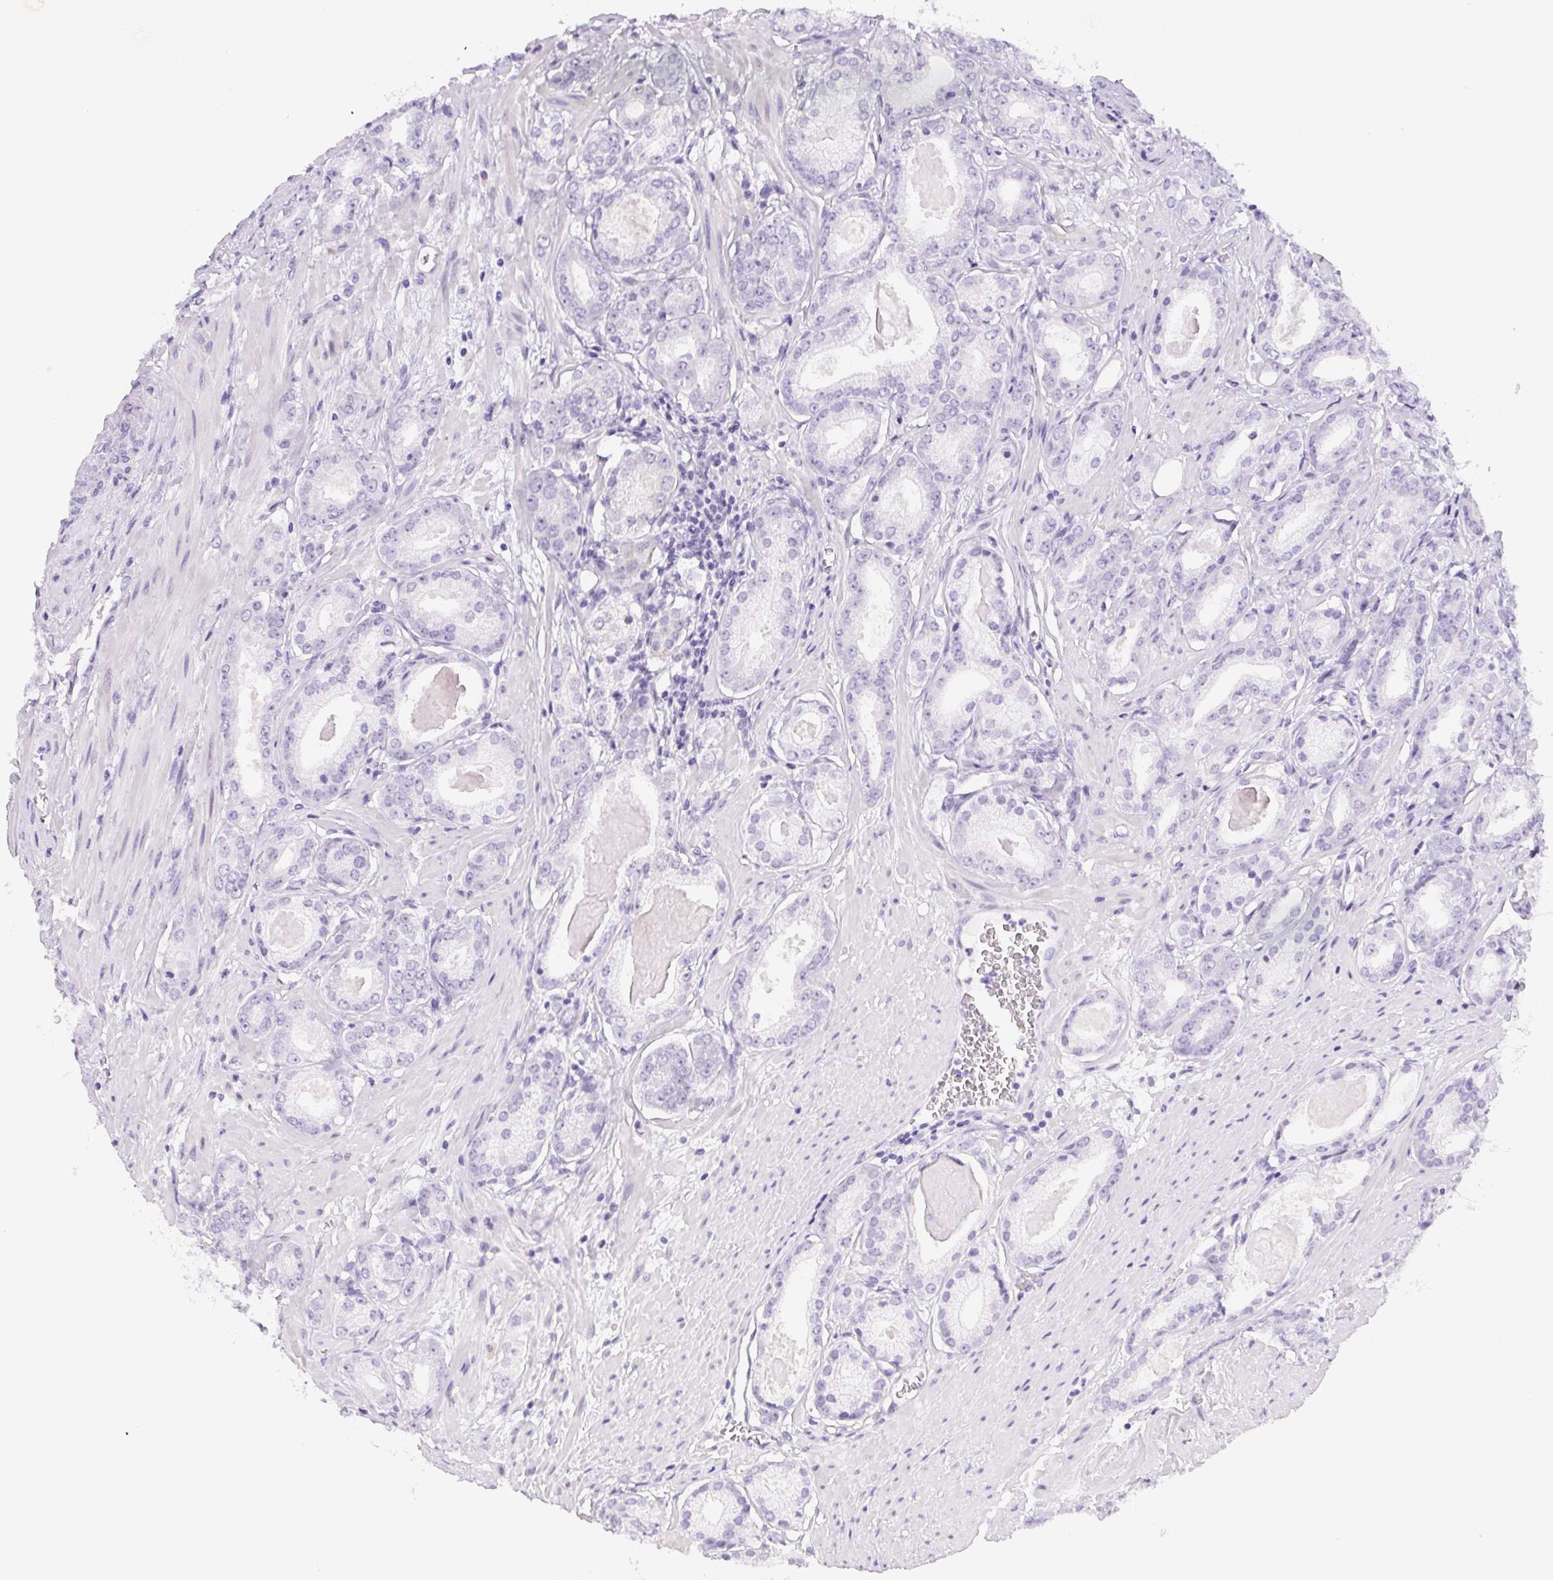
{"staining": {"intensity": "negative", "quantity": "none", "location": "none"}, "tissue": "prostate cancer", "cell_type": "Tumor cells", "image_type": "cancer", "snomed": [{"axis": "morphology", "description": "Adenocarcinoma, NOS"}, {"axis": "morphology", "description": "Adenocarcinoma, Low grade"}, {"axis": "topography", "description": "Prostate"}], "caption": "Image shows no protein positivity in tumor cells of prostate cancer (adenocarcinoma (low-grade)) tissue. (Immunohistochemistry, brightfield microscopy, high magnification).", "gene": "ST8SIA3", "patient": {"sex": "male", "age": 64}}